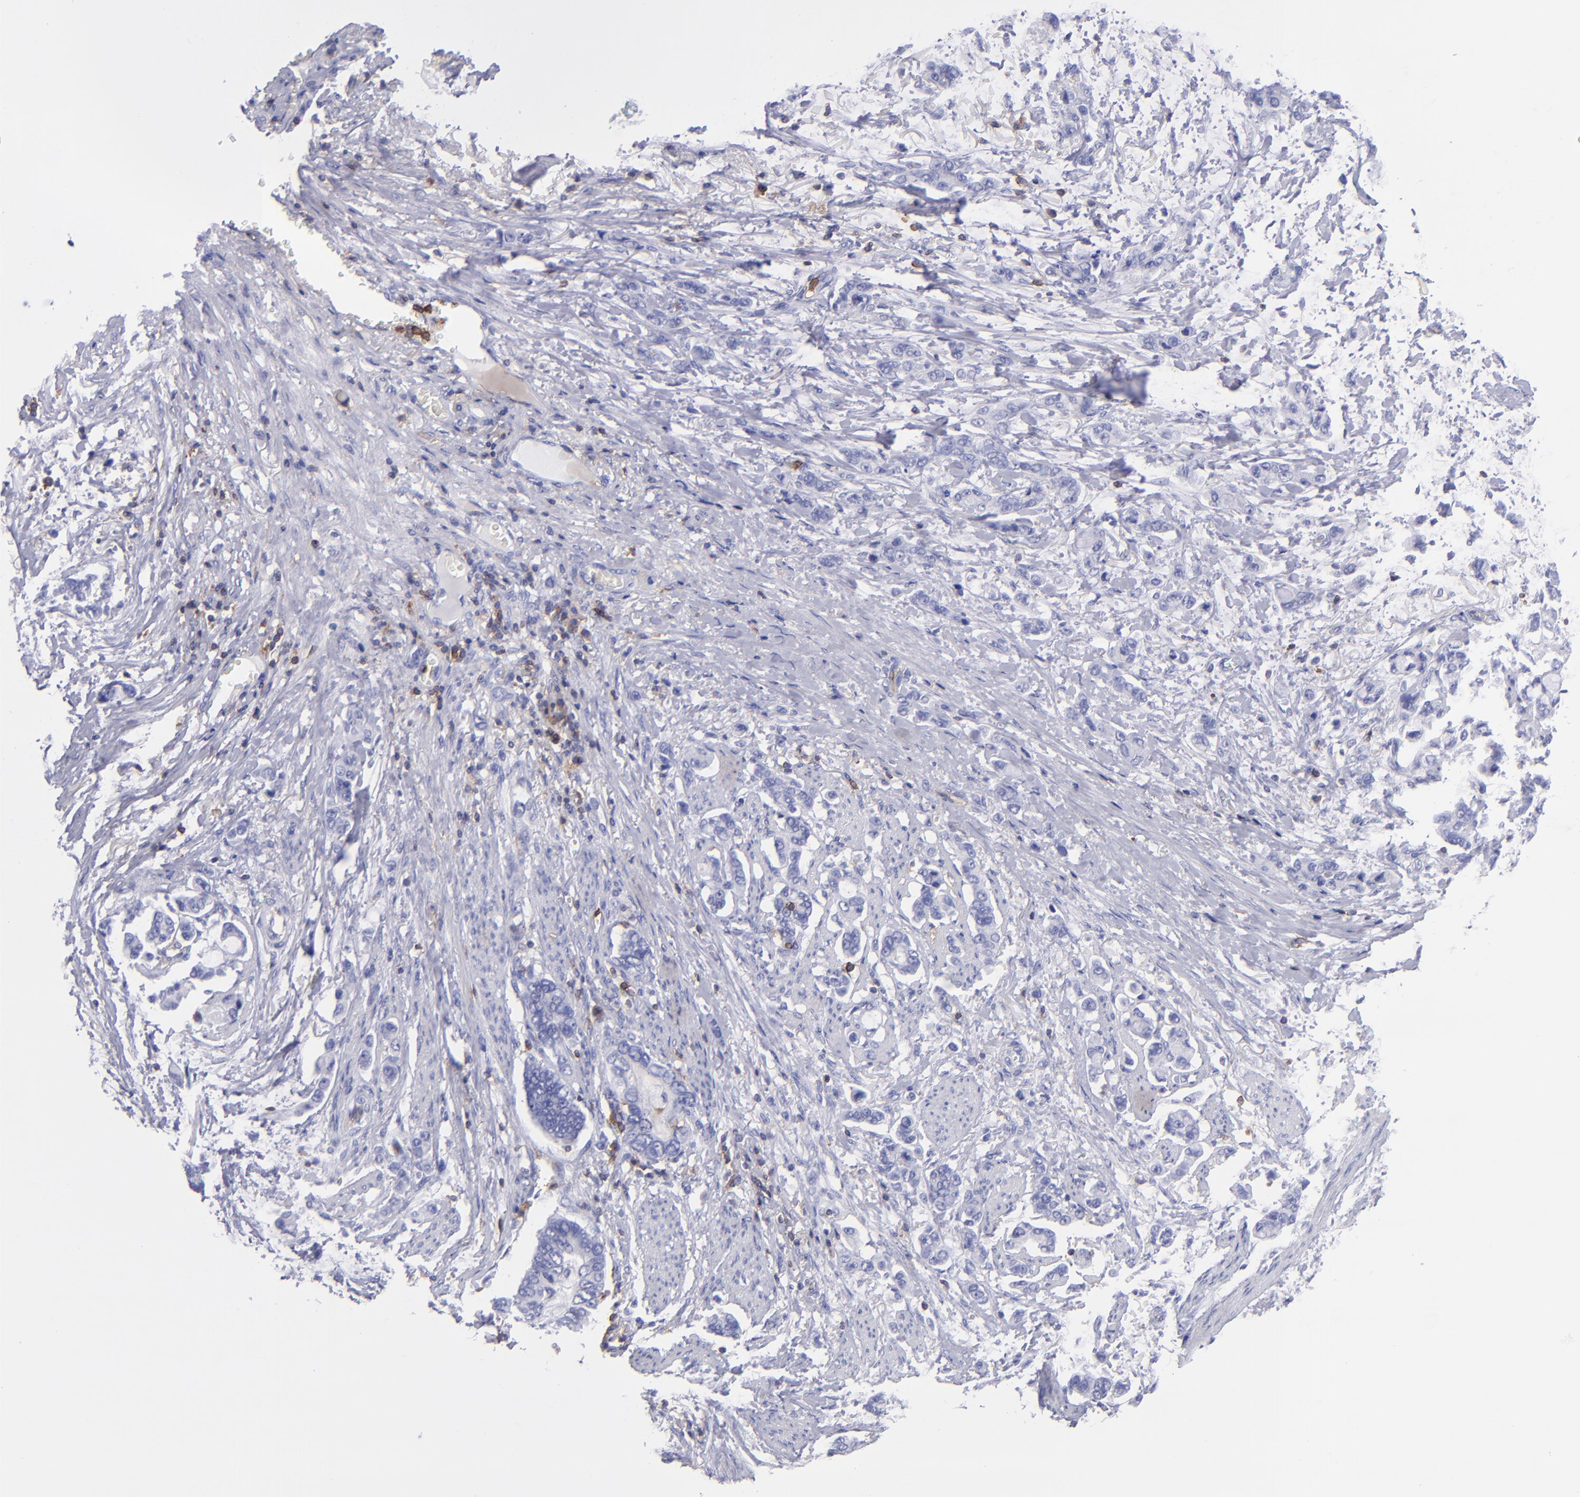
{"staining": {"intensity": "negative", "quantity": "none", "location": "none"}, "tissue": "stomach cancer", "cell_type": "Tumor cells", "image_type": "cancer", "snomed": [{"axis": "morphology", "description": "Adenocarcinoma, NOS"}, {"axis": "topography", "description": "Stomach"}], "caption": "IHC histopathology image of neoplastic tissue: stomach cancer (adenocarcinoma) stained with DAB (3,3'-diaminobenzidine) shows no significant protein expression in tumor cells. Nuclei are stained in blue.", "gene": "ICAM3", "patient": {"sex": "male", "age": 78}}